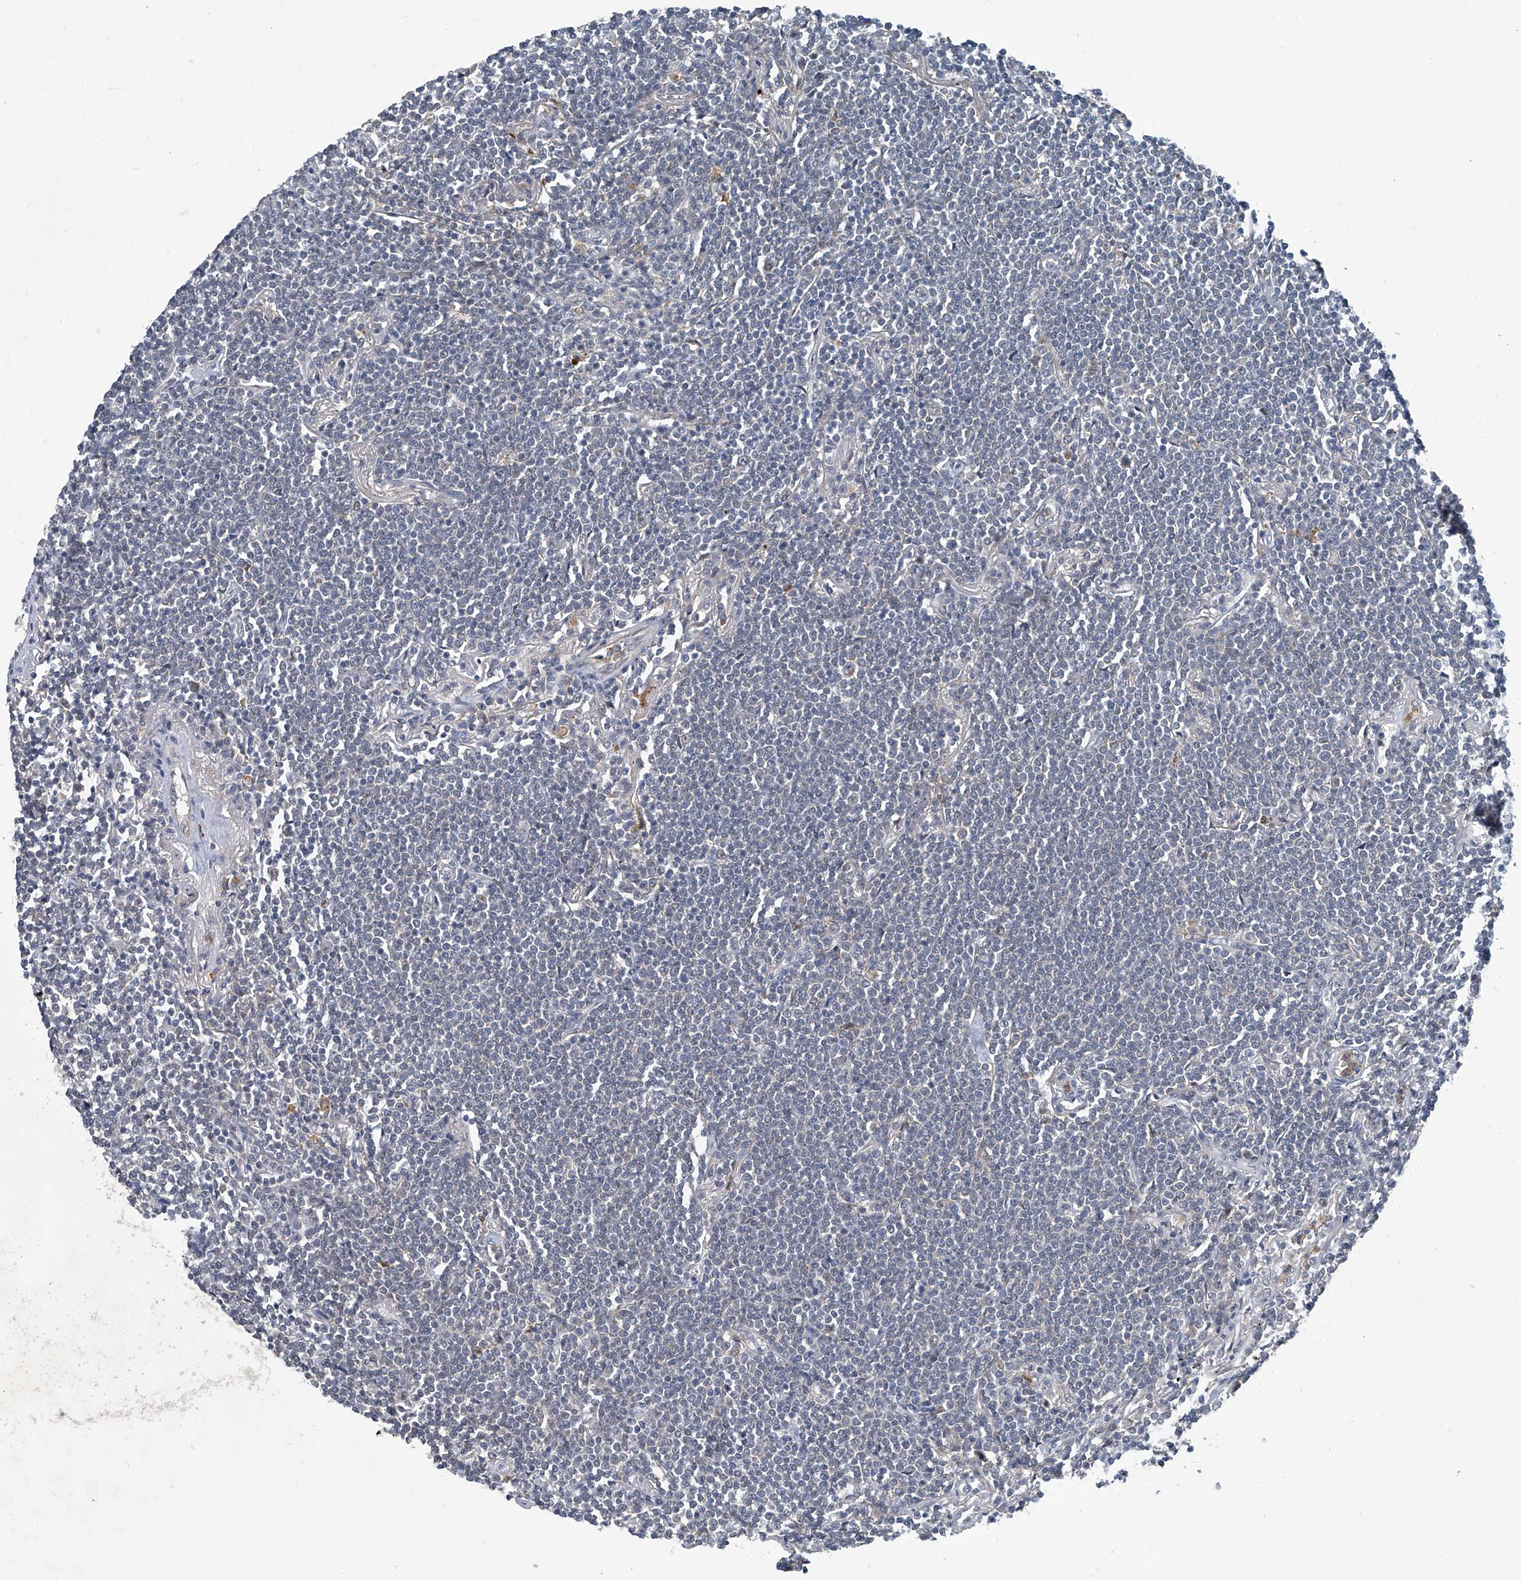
{"staining": {"intensity": "negative", "quantity": "none", "location": "none"}, "tissue": "lymphoma", "cell_type": "Tumor cells", "image_type": "cancer", "snomed": [{"axis": "morphology", "description": "Malignant lymphoma, non-Hodgkin's type, Low grade"}, {"axis": "topography", "description": "Lung"}], "caption": "Micrograph shows no significant protein expression in tumor cells of lymphoma.", "gene": "AKNAD1", "patient": {"sex": "female", "age": 71}}